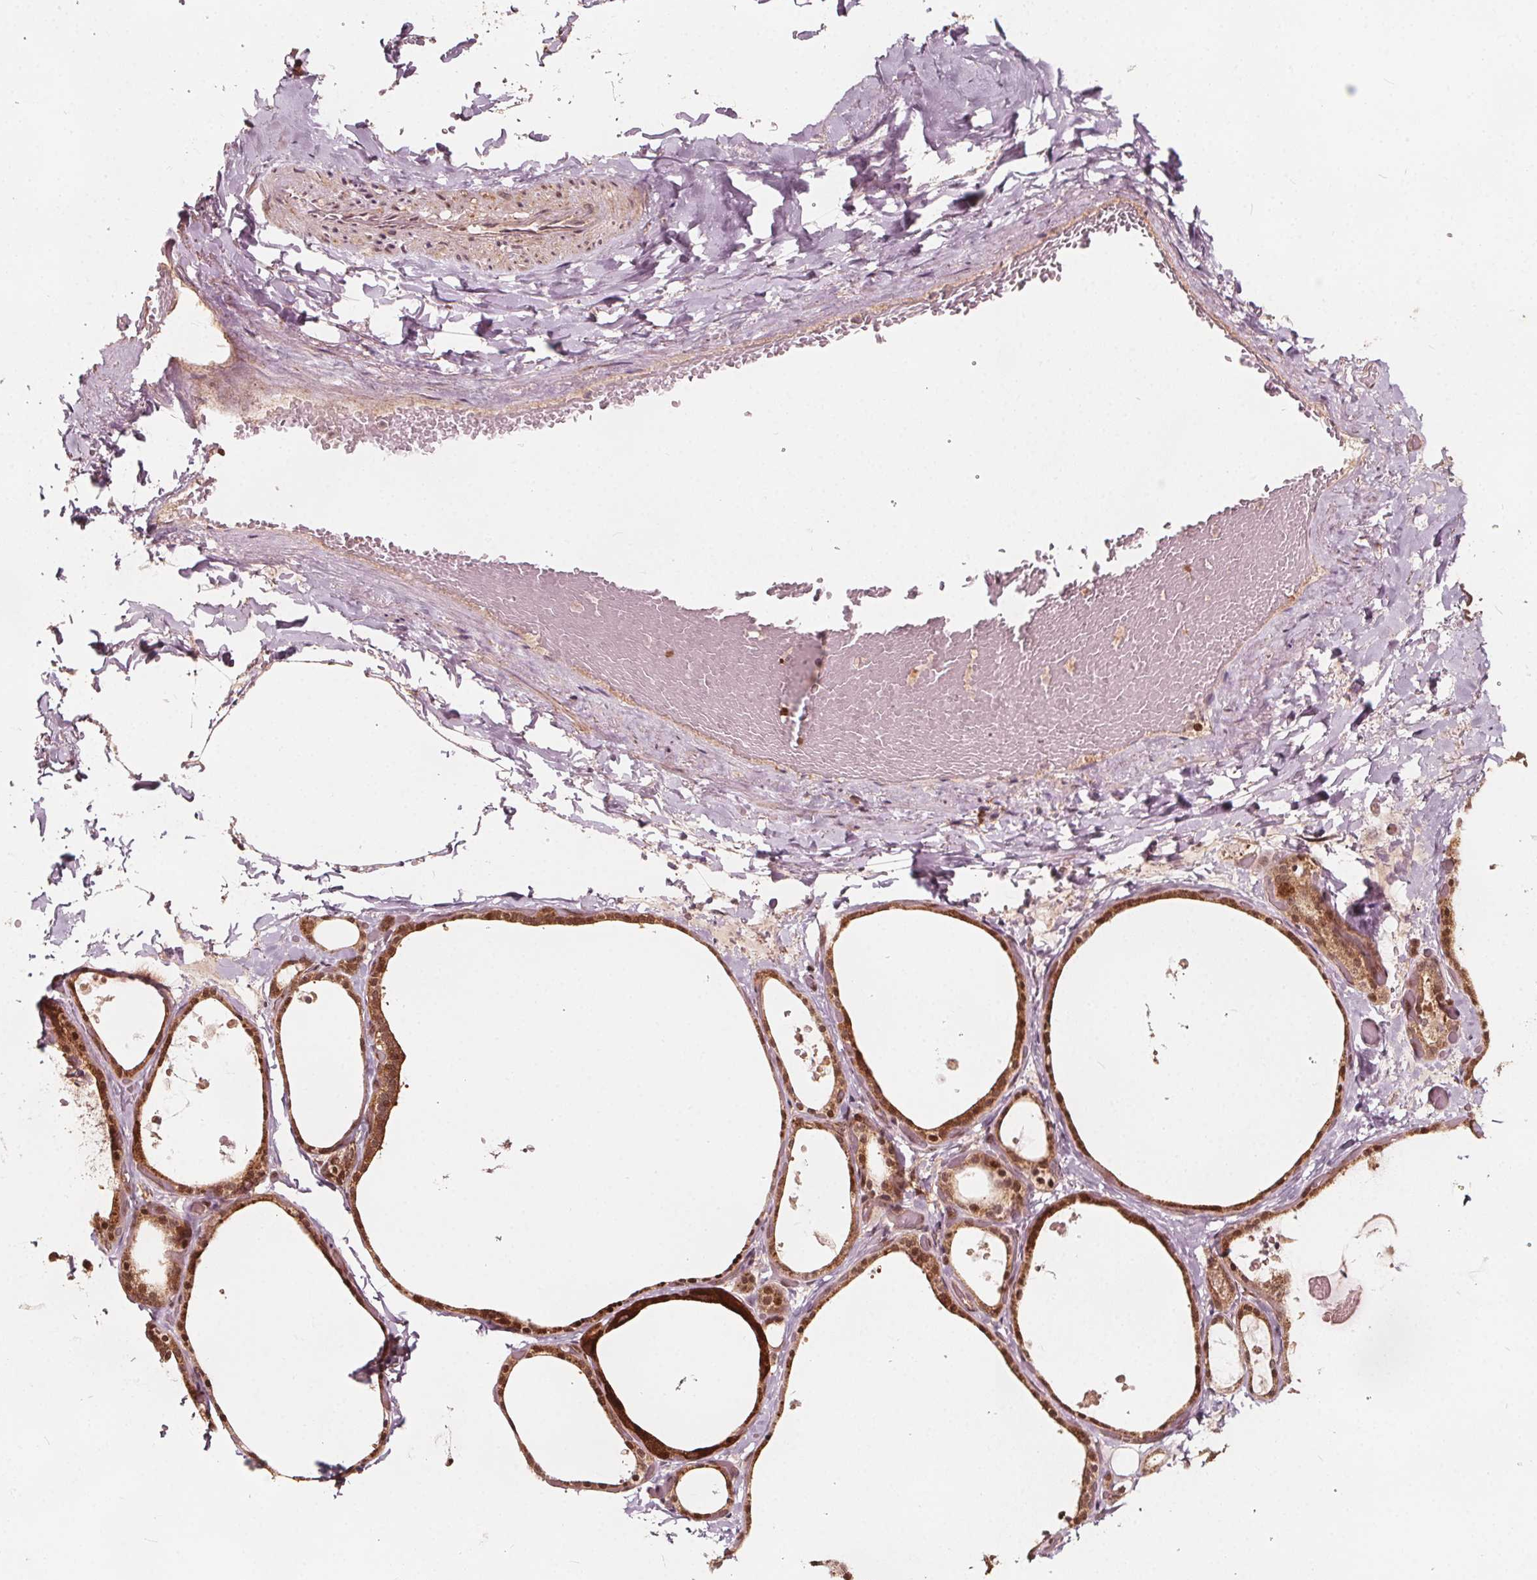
{"staining": {"intensity": "moderate", "quantity": ">75%", "location": "cytoplasmic/membranous"}, "tissue": "thyroid gland", "cell_type": "Glandular cells", "image_type": "normal", "snomed": [{"axis": "morphology", "description": "Normal tissue, NOS"}, {"axis": "topography", "description": "Thyroid gland"}], "caption": "High-magnification brightfield microscopy of normal thyroid gland stained with DAB (brown) and counterstained with hematoxylin (blue). glandular cells exhibit moderate cytoplasmic/membranous positivity is present in about>75% of cells. (DAB = brown stain, brightfield microscopy at high magnification).", "gene": "AIP", "patient": {"sex": "female", "age": 56}}